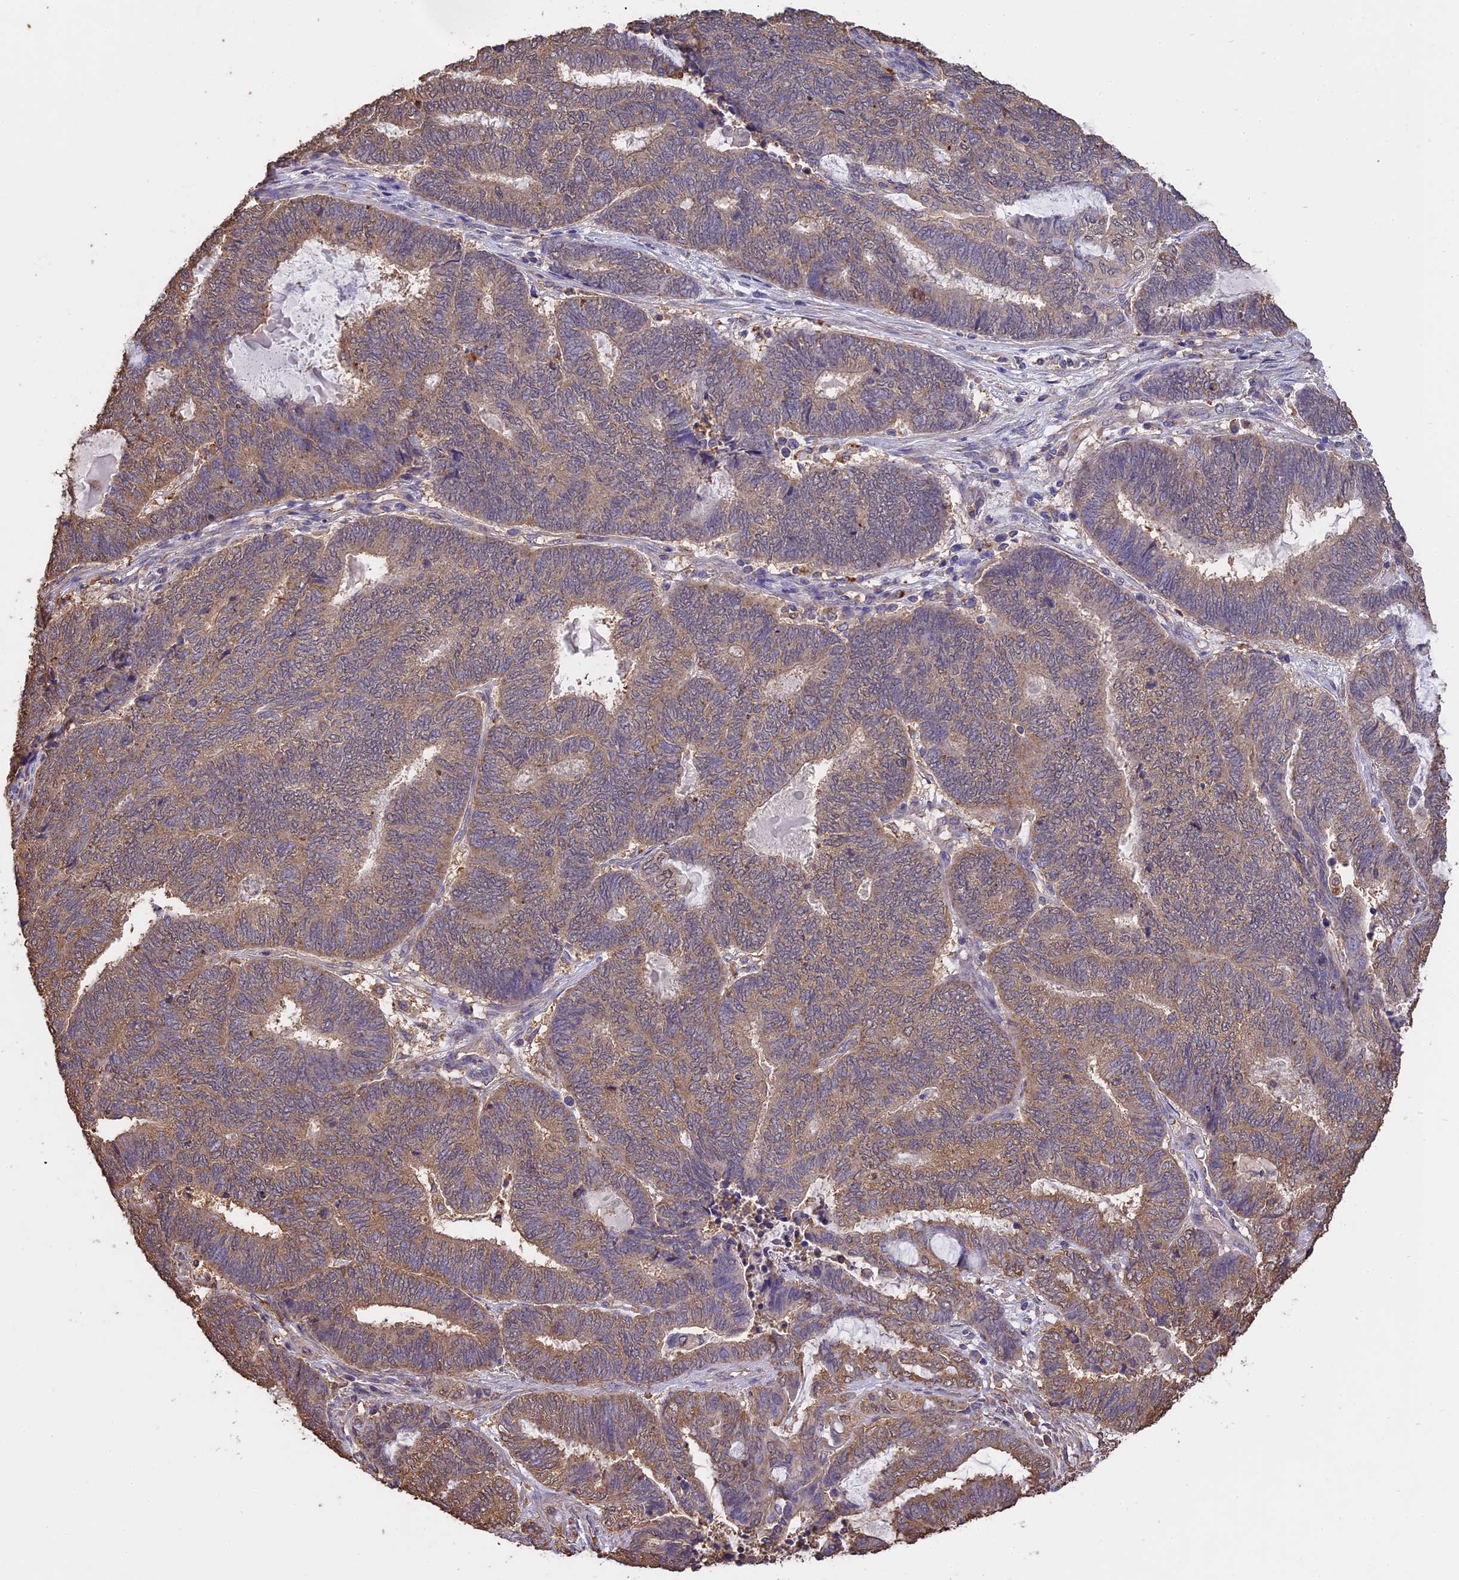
{"staining": {"intensity": "weak", "quantity": ">75%", "location": "cytoplasmic/membranous"}, "tissue": "endometrial cancer", "cell_type": "Tumor cells", "image_type": "cancer", "snomed": [{"axis": "morphology", "description": "Adenocarcinoma, NOS"}, {"axis": "topography", "description": "Uterus"}, {"axis": "topography", "description": "Endometrium"}], "caption": "This image displays immunohistochemistry staining of endometrial cancer (adenocarcinoma), with low weak cytoplasmic/membranous expression in approximately >75% of tumor cells.", "gene": "ARHGAP19", "patient": {"sex": "female", "age": 70}}